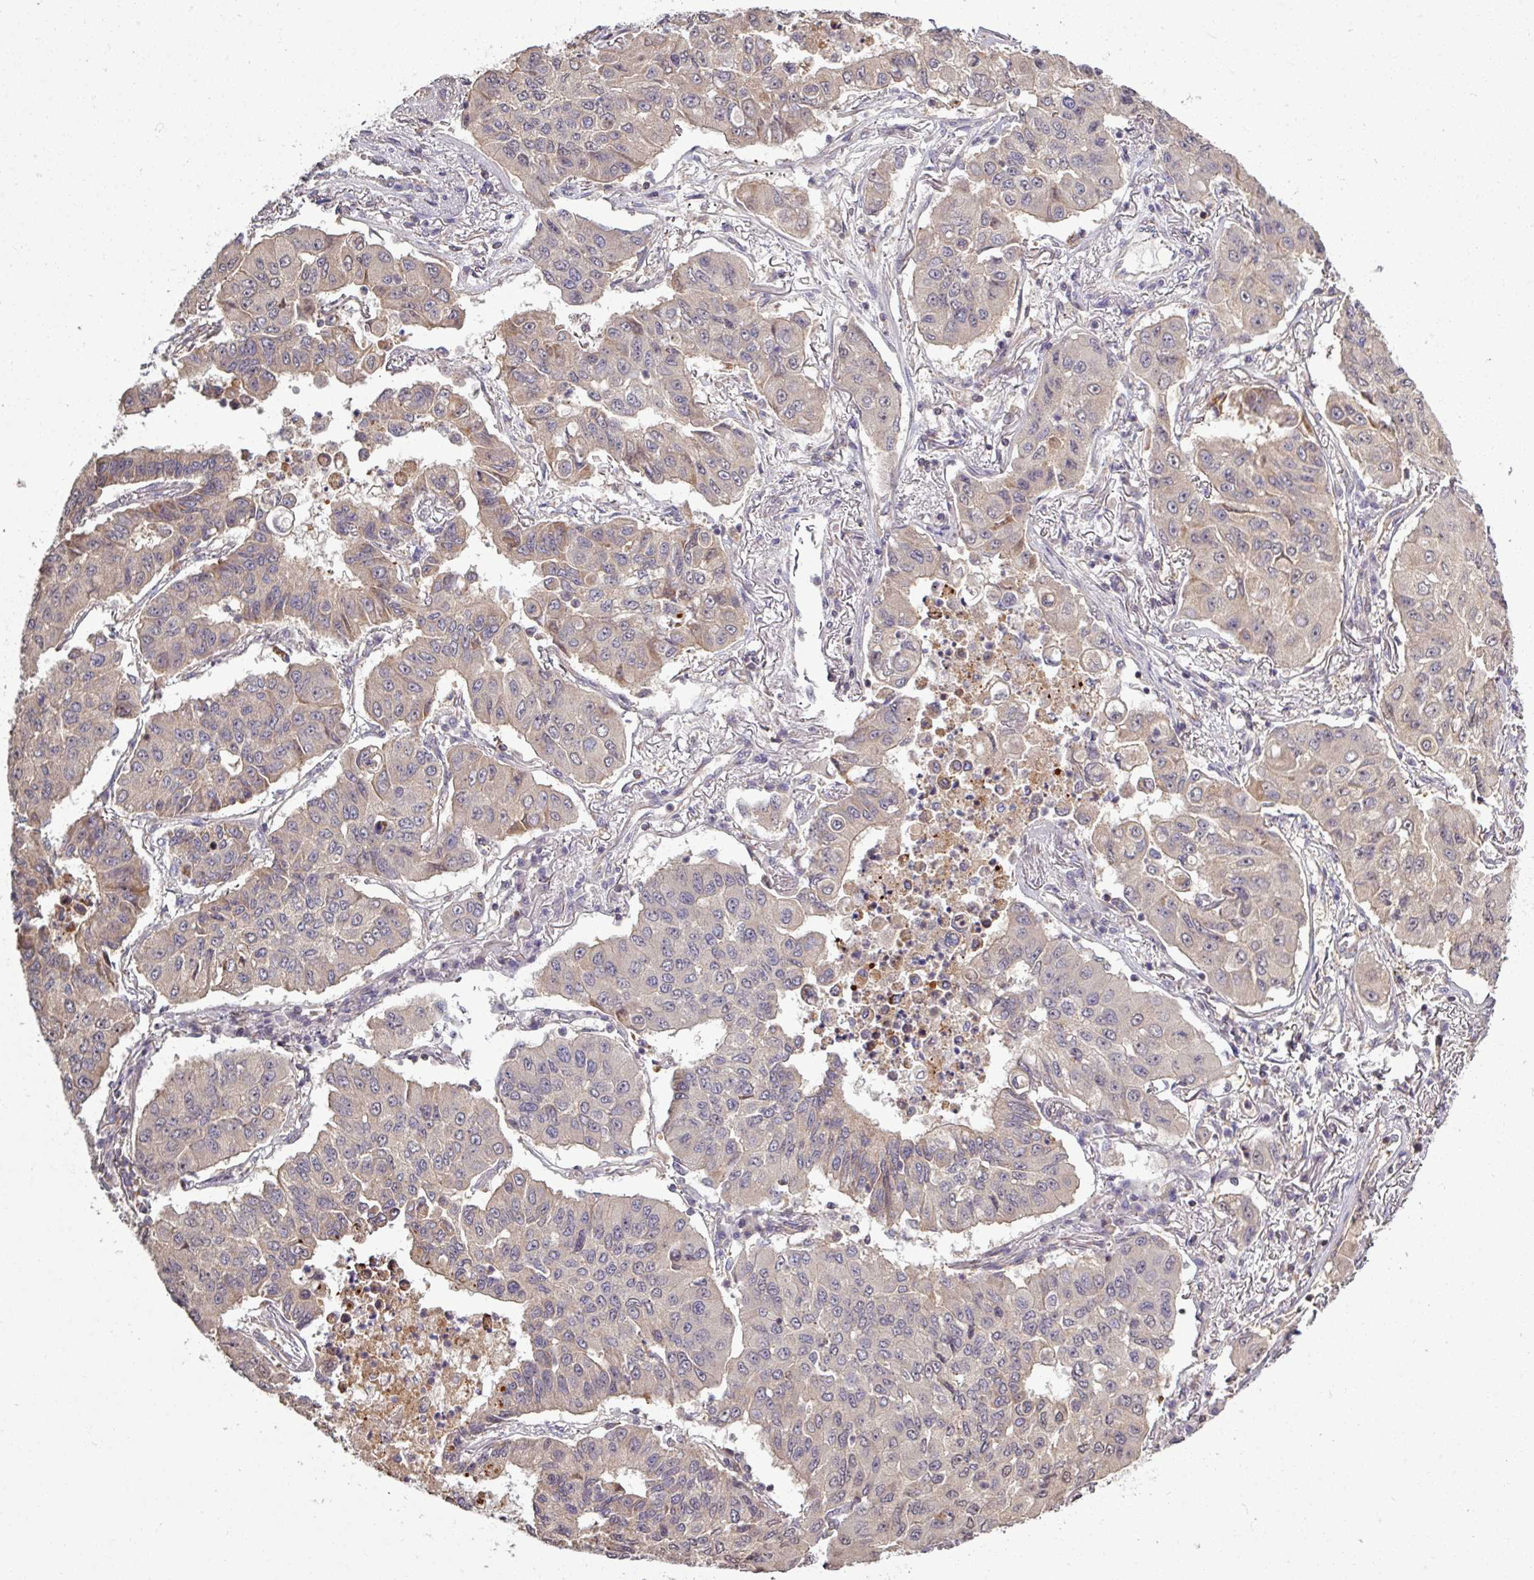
{"staining": {"intensity": "weak", "quantity": "<25%", "location": "cytoplasmic/membranous"}, "tissue": "lung cancer", "cell_type": "Tumor cells", "image_type": "cancer", "snomed": [{"axis": "morphology", "description": "Squamous cell carcinoma, NOS"}, {"axis": "topography", "description": "Lung"}], "caption": "Immunohistochemistry (IHC) photomicrograph of lung cancer stained for a protein (brown), which shows no staining in tumor cells. (DAB (3,3'-diaminobenzidine) IHC, high magnification).", "gene": "TUSC3", "patient": {"sex": "male", "age": 74}}